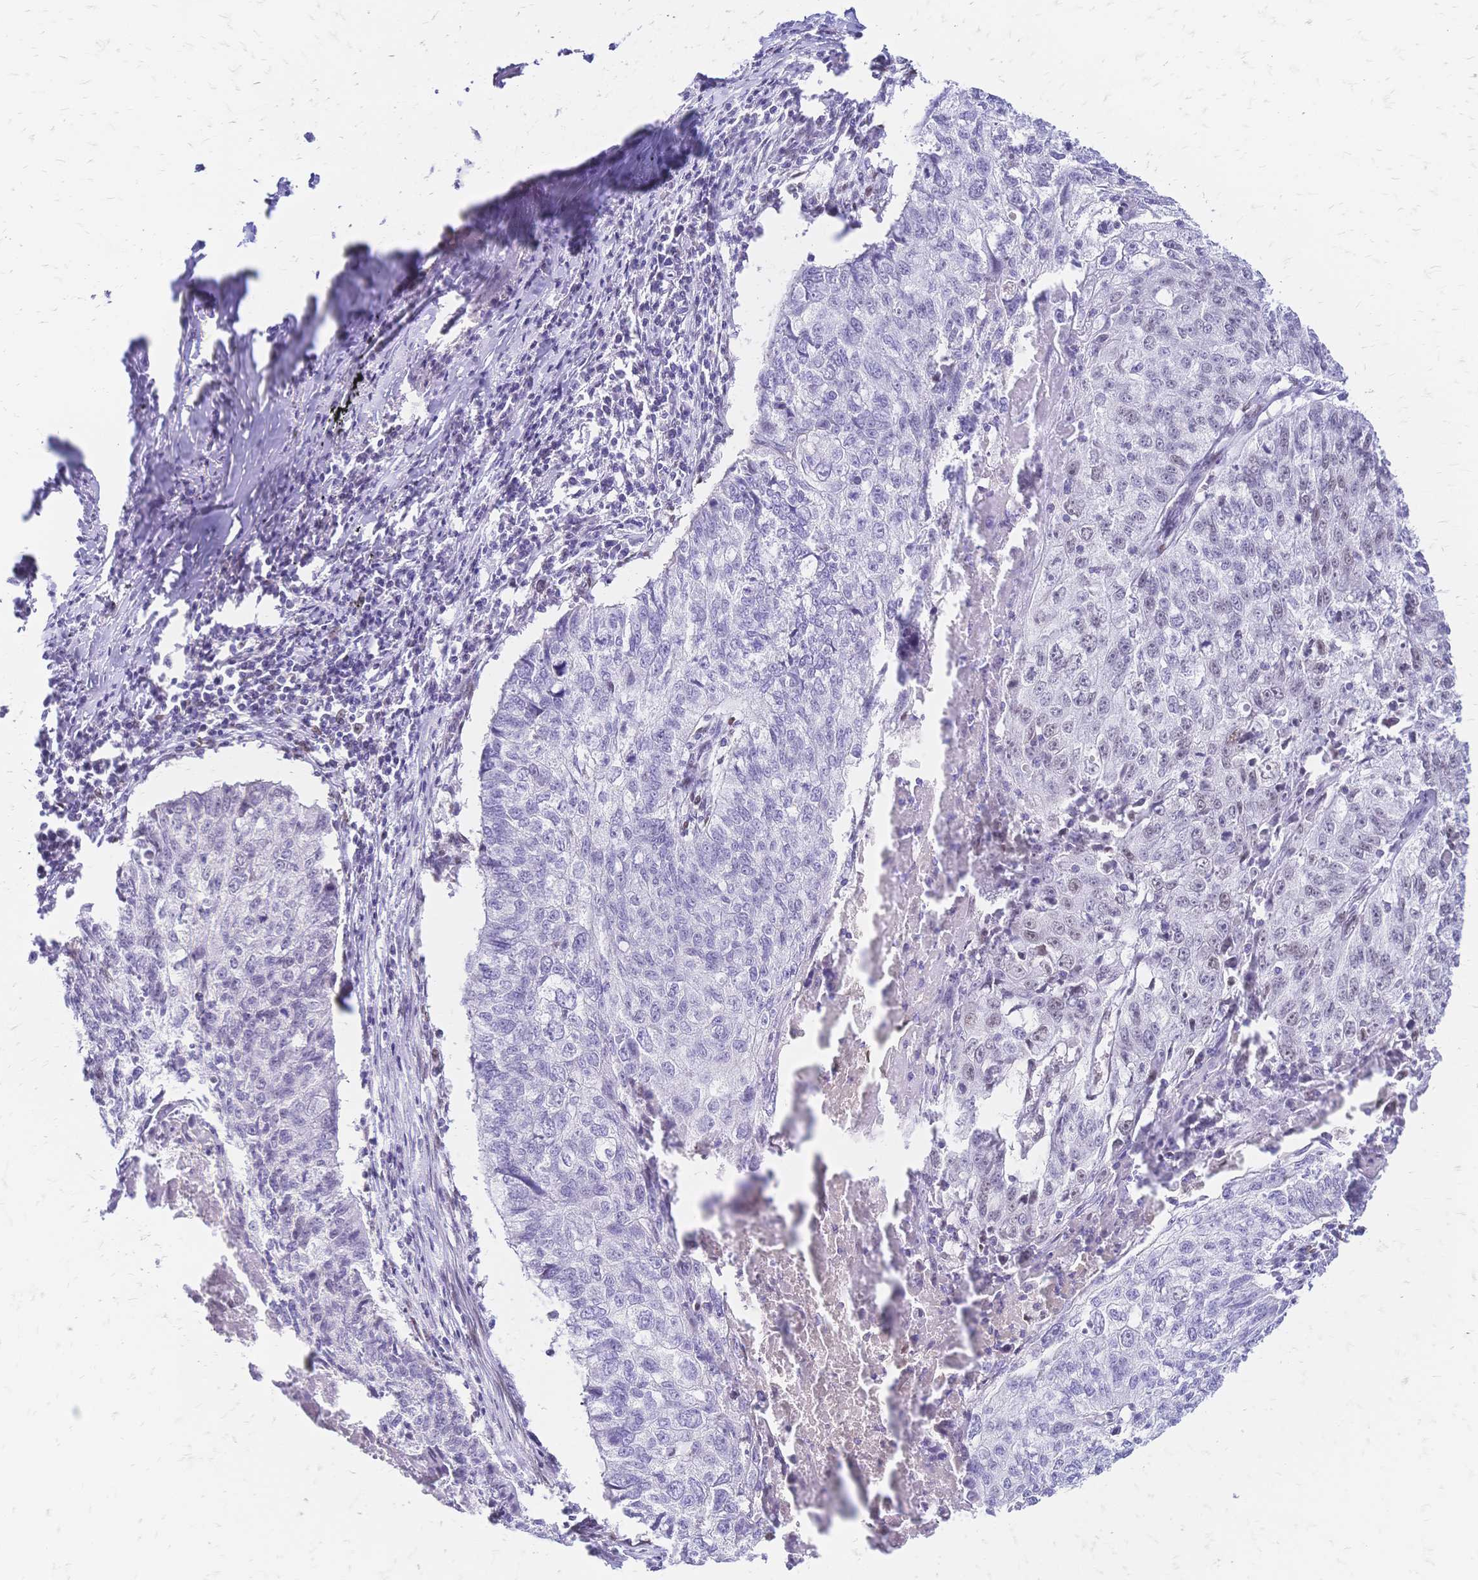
{"staining": {"intensity": "negative", "quantity": "none", "location": "none"}, "tissue": "lung cancer", "cell_type": "Tumor cells", "image_type": "cancer", "snomed": [{"axis": "morphology", "description": "Normal morphology"}, {"axis": "morphology", "description": "Aneuploidy"}, {"axis": "morphology", "description": "Squamous cell carcinoma, NOS"}, {"axis": "topography", "description": "Lymph node"}, {"axis": "topography", "description": "Lung"}], "caption": "Aneuploidy (lung) stained for a protein using IHC demonstrates no staining tumor cells.", "gene": "NFIC", "patient": {"sex": "female", "age": 76}}